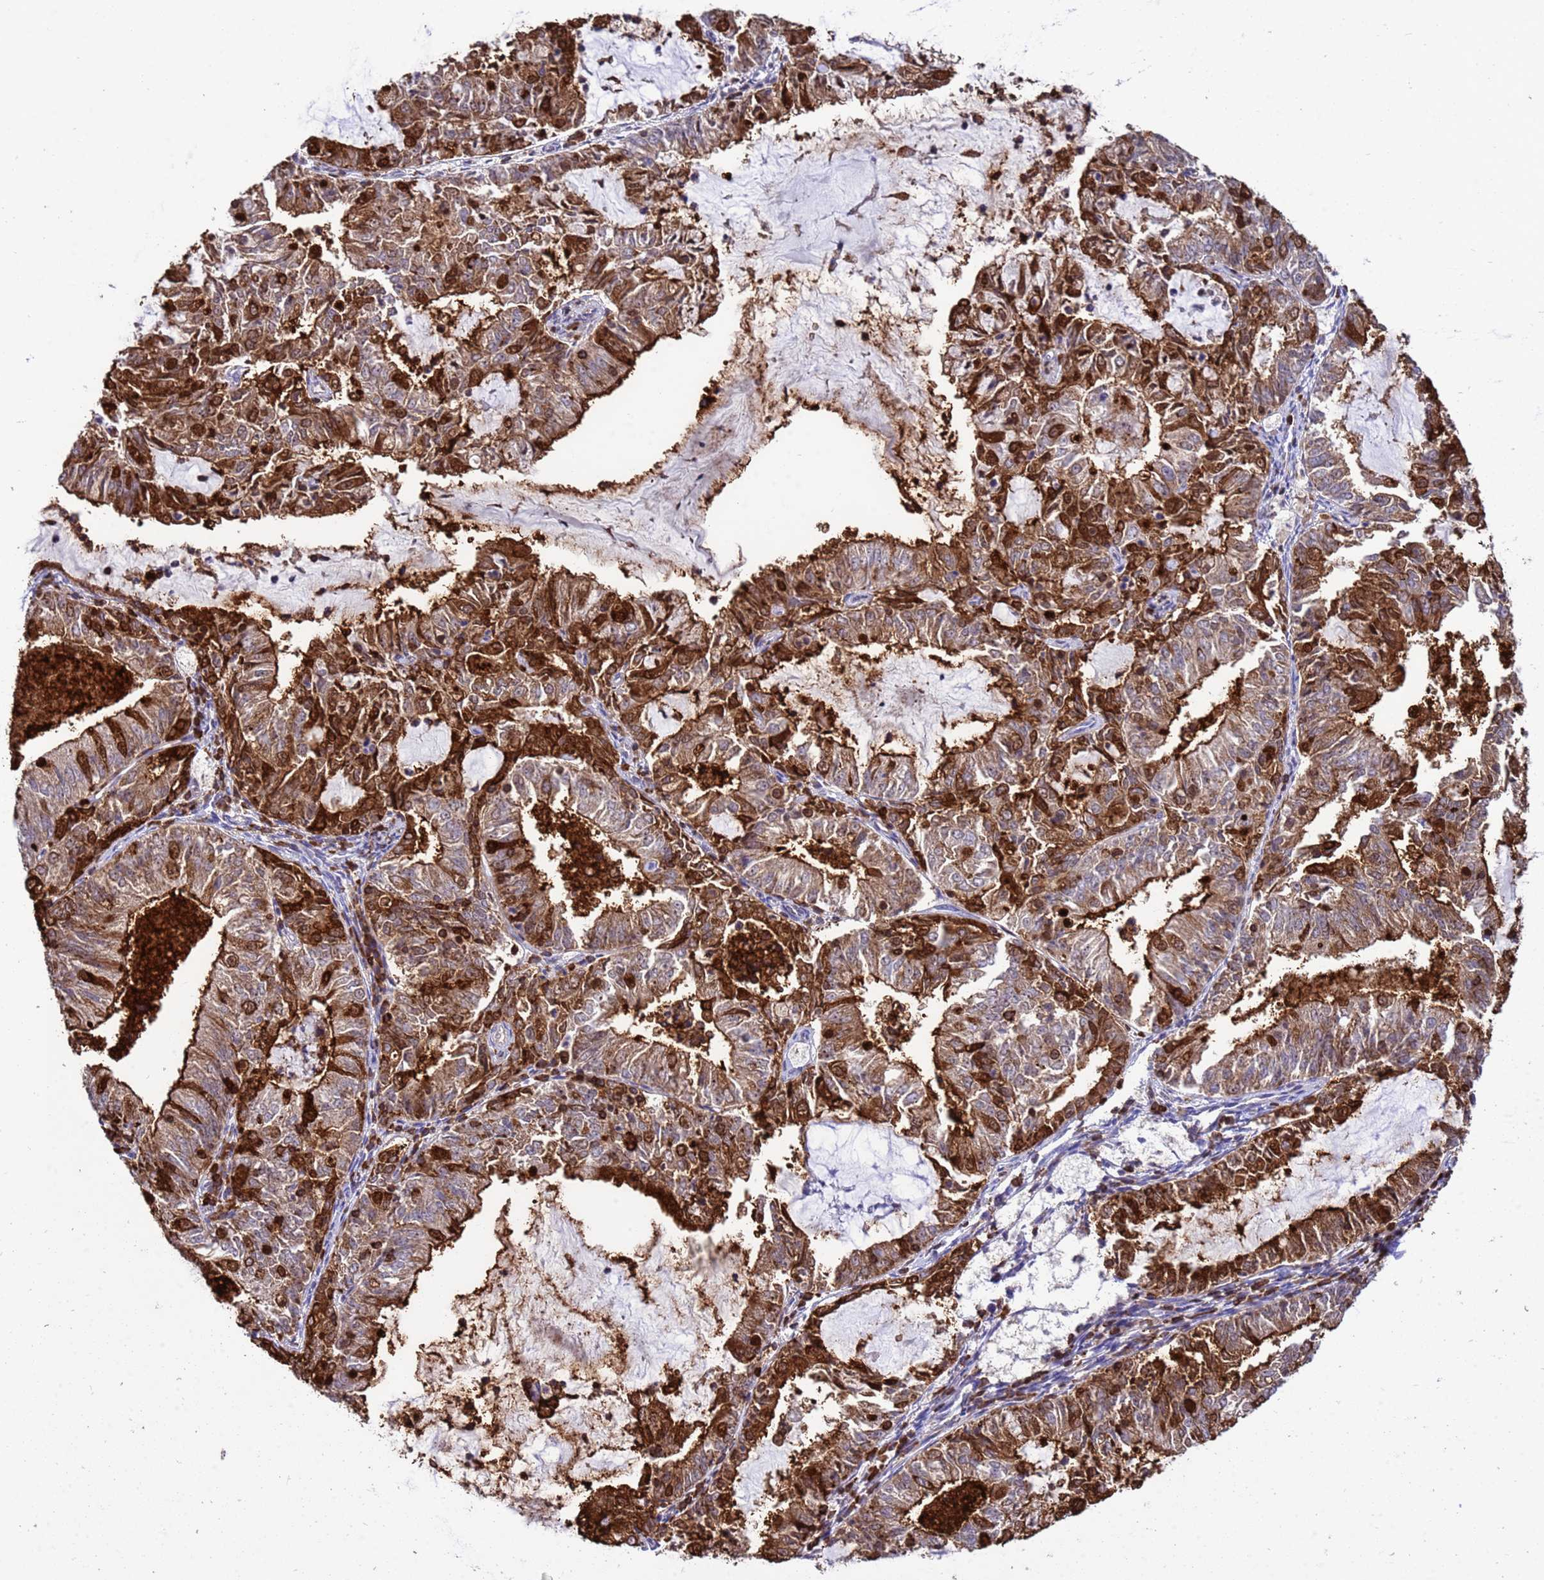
{"staining": {"intensity": "strong", "quantity": "25%-75%", "location": "cytoplasmic/membranous"}, "tissue": "endometrial cancer", "cell_type": "Tumor cells", "image_type": "cancer", "snomed": [{"axis": "morphology", "description": "Adenocarcinoma, NOS"}, {"axis": "topography", "description": "Endometrium"}], "caption": "Immunohistochemistry histopathology image of human adenocarcinoma (endometrial) stained for a protein (brown), which shows high levels of strong cytoplasmic/membranous expression in approximately 25%-75% of tumor cells.", "gene": "EZR", "patient": {"sex": "female", "age": 57}}